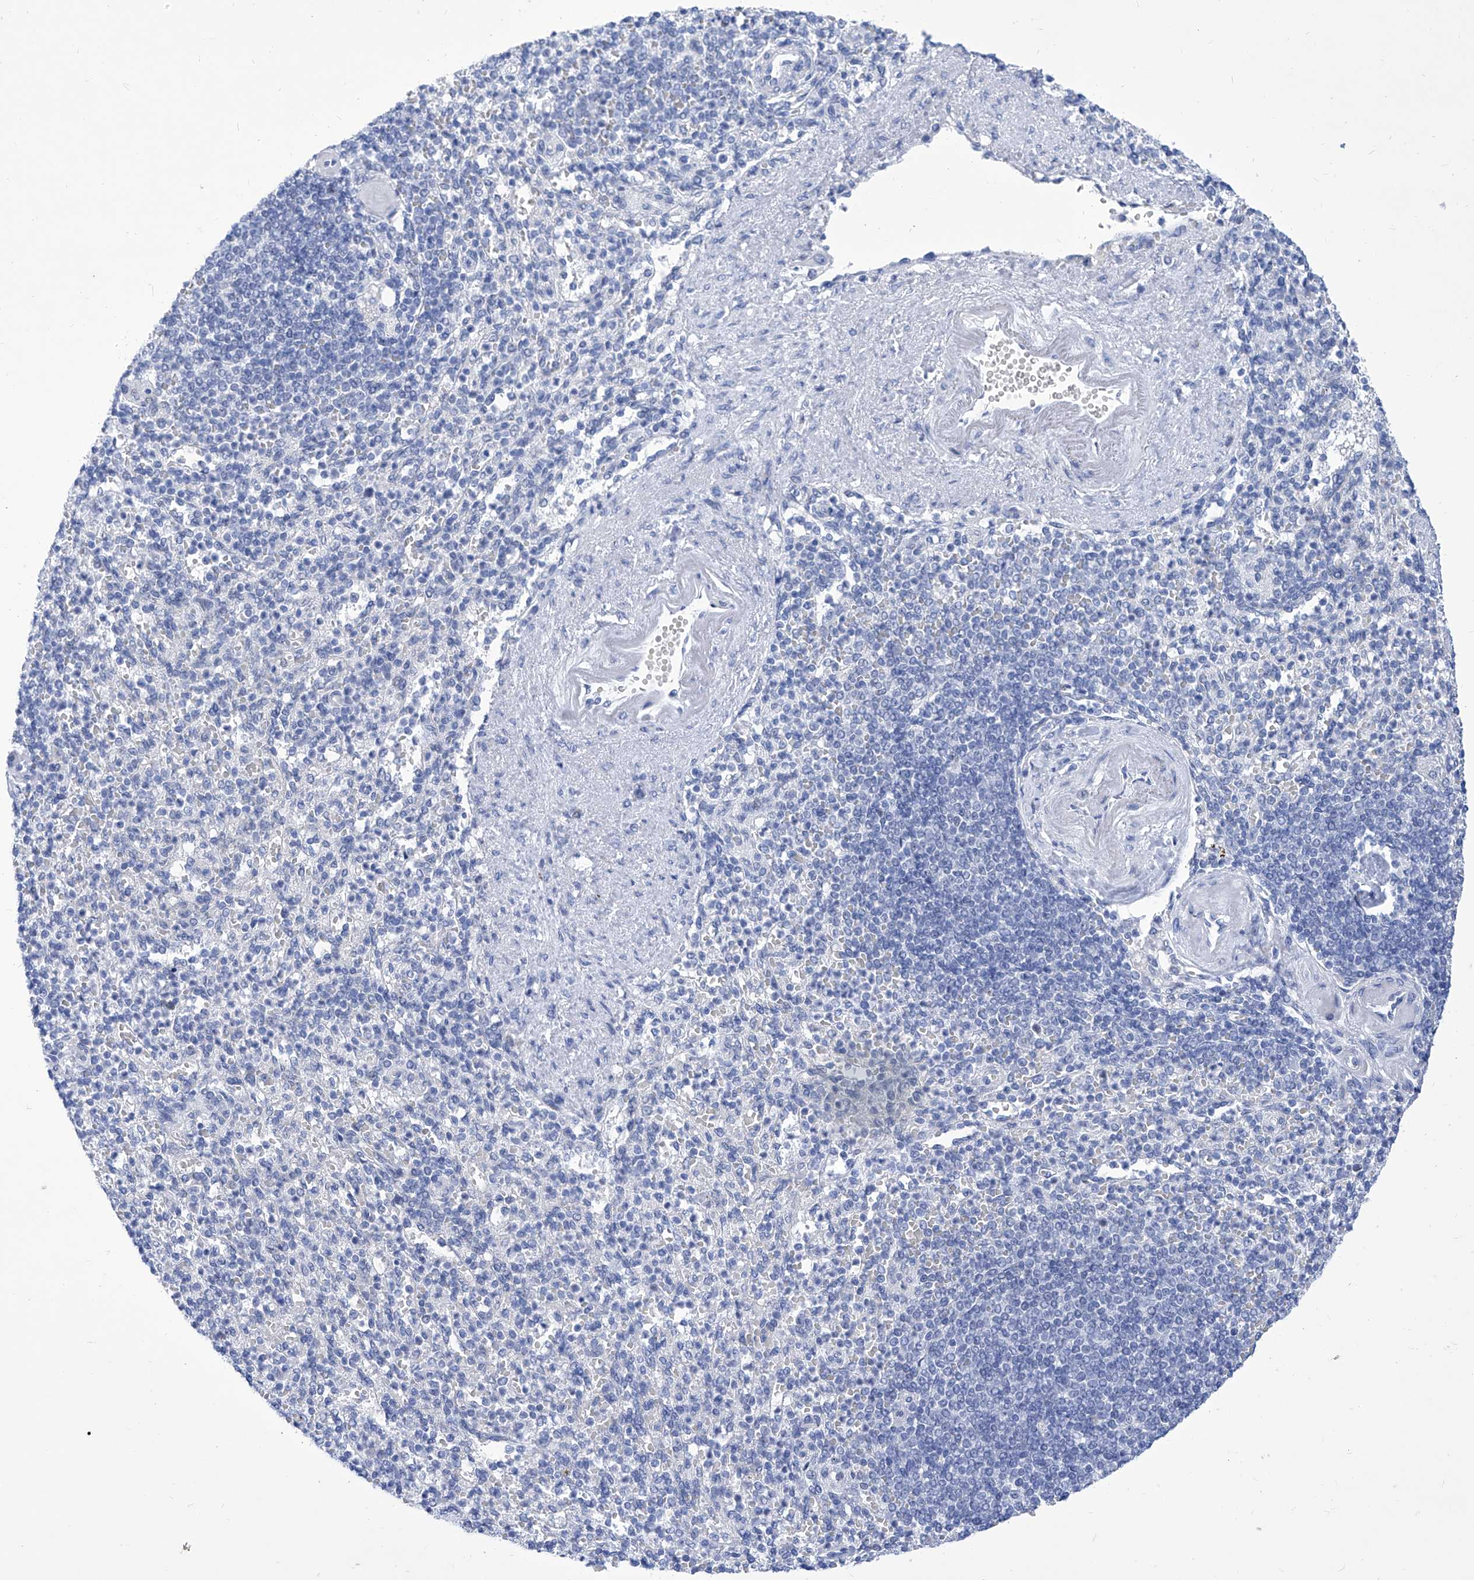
{"staining": {"intensity": "negative", "quantity": "none", "location": "none"}, "tissue": "spleen", "cell_type": "Cells in red pulp", "image_type": "normal", "snomed": [{"axis": "morphology", "description": "Normal tissue, NOS"}, {"axis": "topography", "description": "Spleen"}], "caption": "This is an immunohistochemistry image of unremarkable spleen. There is no expression in cells in red pulp.", "gene": "SART1", "patient": {"sex": "female", "age": 74}}